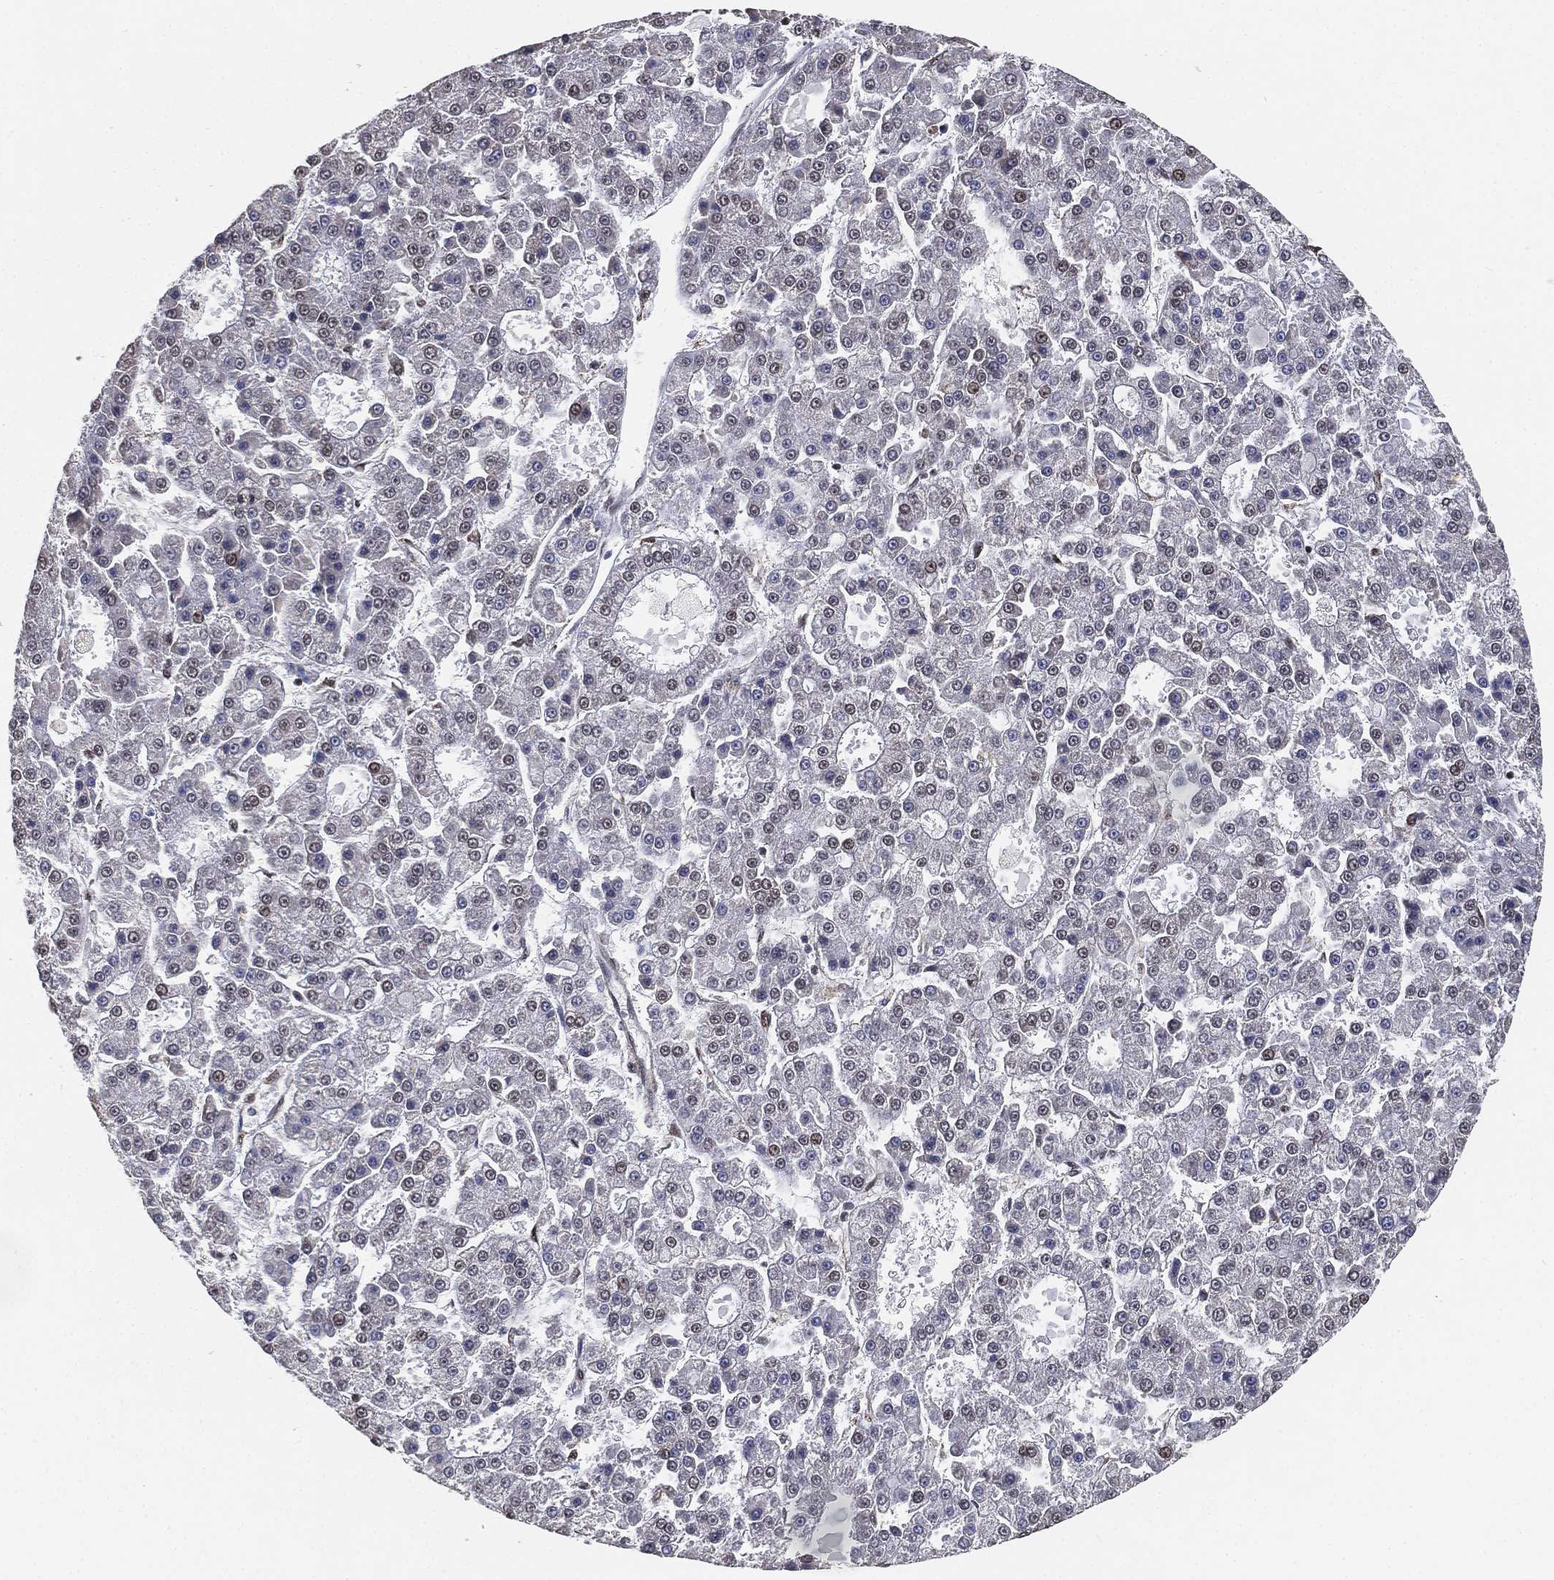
{"staining": {"intensity": "negative", "quantity": "none", "location": "none"}, "tissue": "liver cancer", "cell_type": "Tumor cells", "image_type": "cancer", "snomed": [{"axis": "morphology", "description": "Carcinoma, Hepatocellular, NOS"}, {"axis": "topography", "description": "Liver"}], "caption": "Tumor cells show no significant expression in hepatocellular carcinoma (liver). (Brightfield microscopy of DAB (3,3'-diaminobenzidine) immunohistochemistry (IHC) at high magnification).", "gene": "RSRC2", "patient": {"sex": "male", "age": 70}}